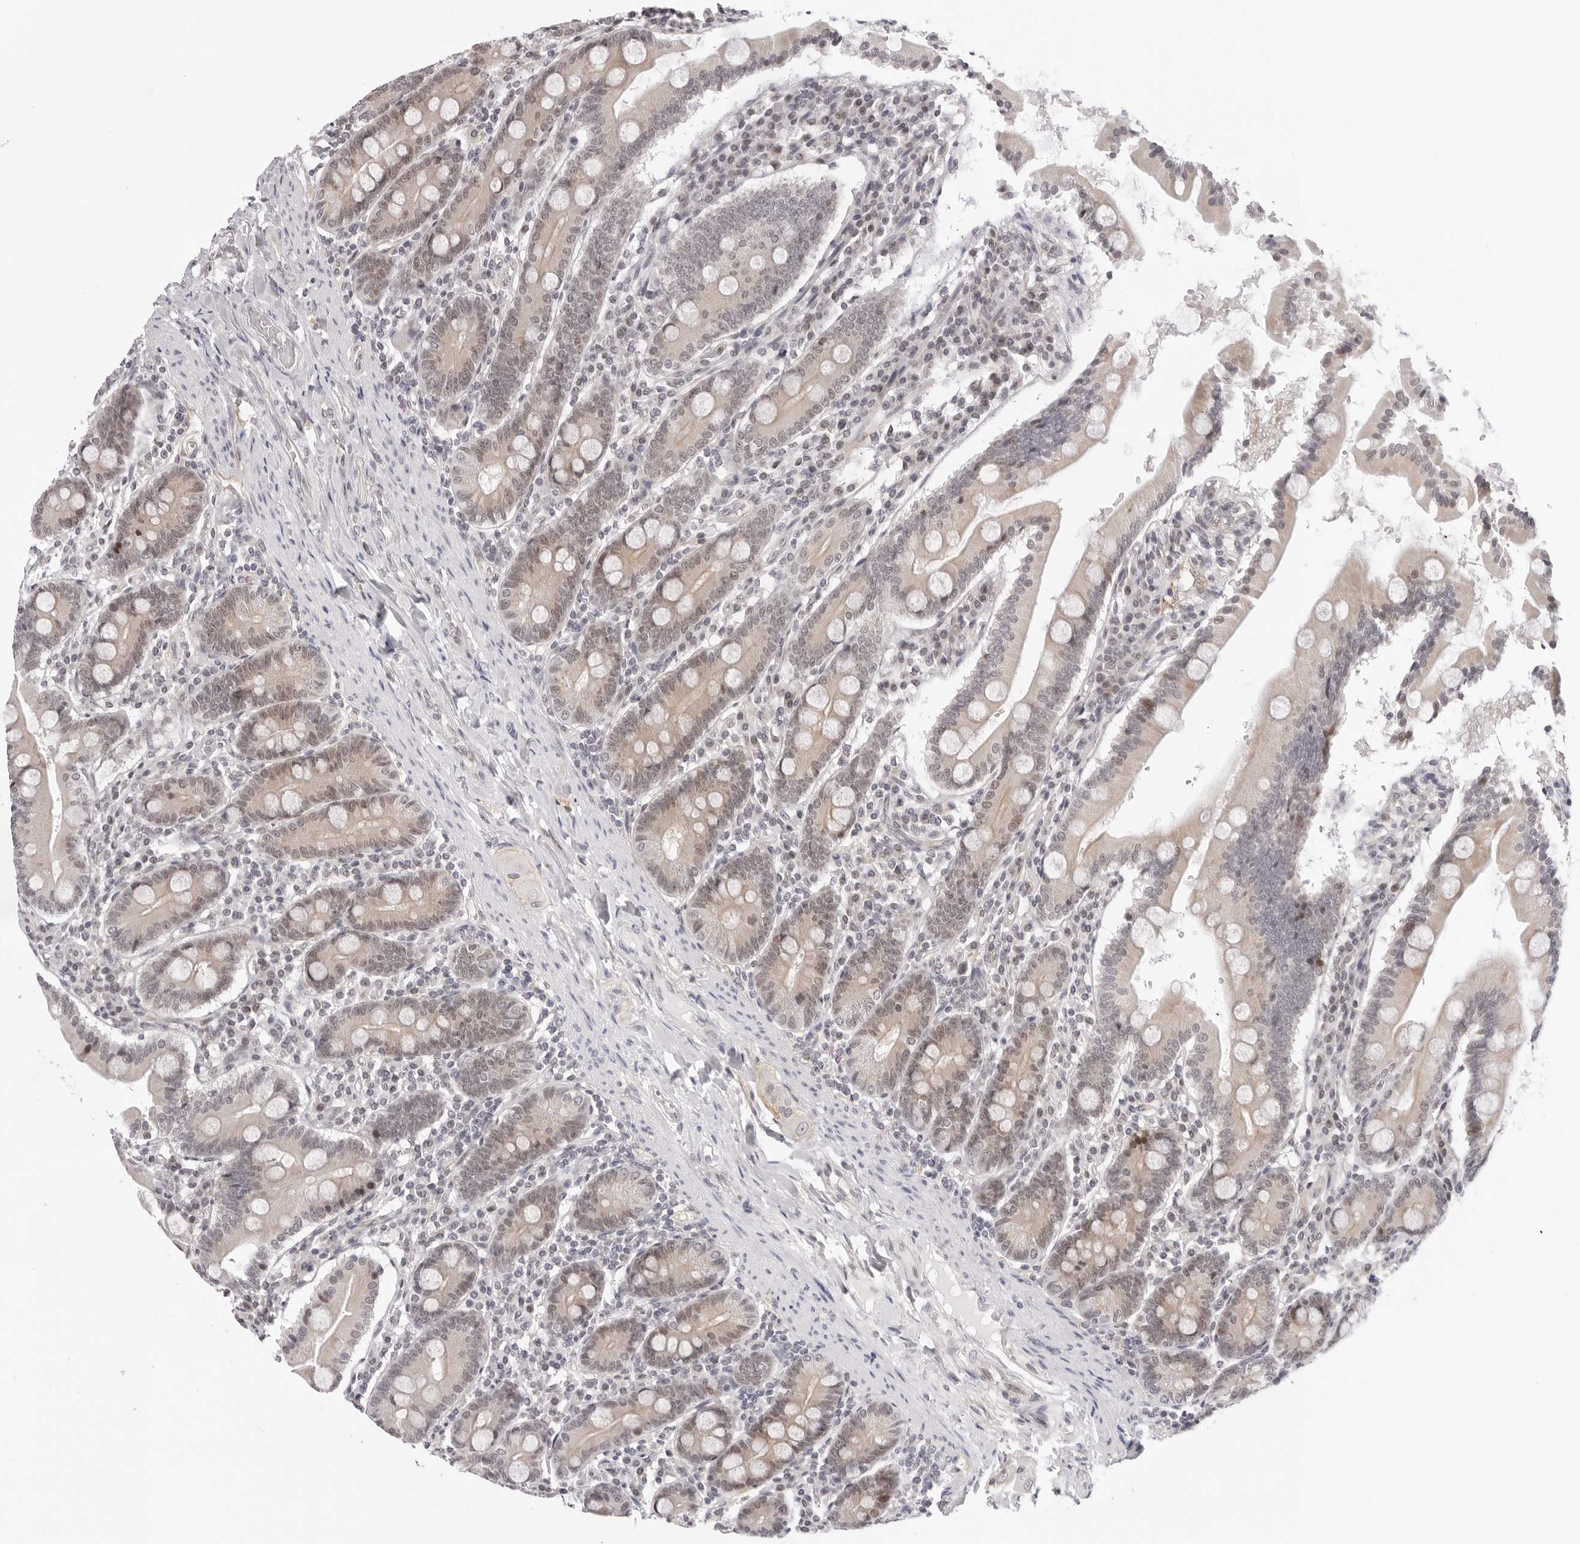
{"staining": {"intensity": "weak", "quantity": "25%-75%", "location": "cytoplasmic/membranous,nuclear"}, "tissue": "duodenum", "cell_type": "Glandular cells", "image_type": "normal", "snomed": [{"axis": "morphology", "description": "Normal tissue, NOS"}, {"axis": "topography", "description": "Duodenum"}], "caption": "This is a micrograph of IHC staining of benign duodenum, which shows weak positivity in the cytoplasmic/membranous,nuclear of glandular cells.", "gene": "ITGB3BP", "patient": {"sex": "male", "age": 50}}